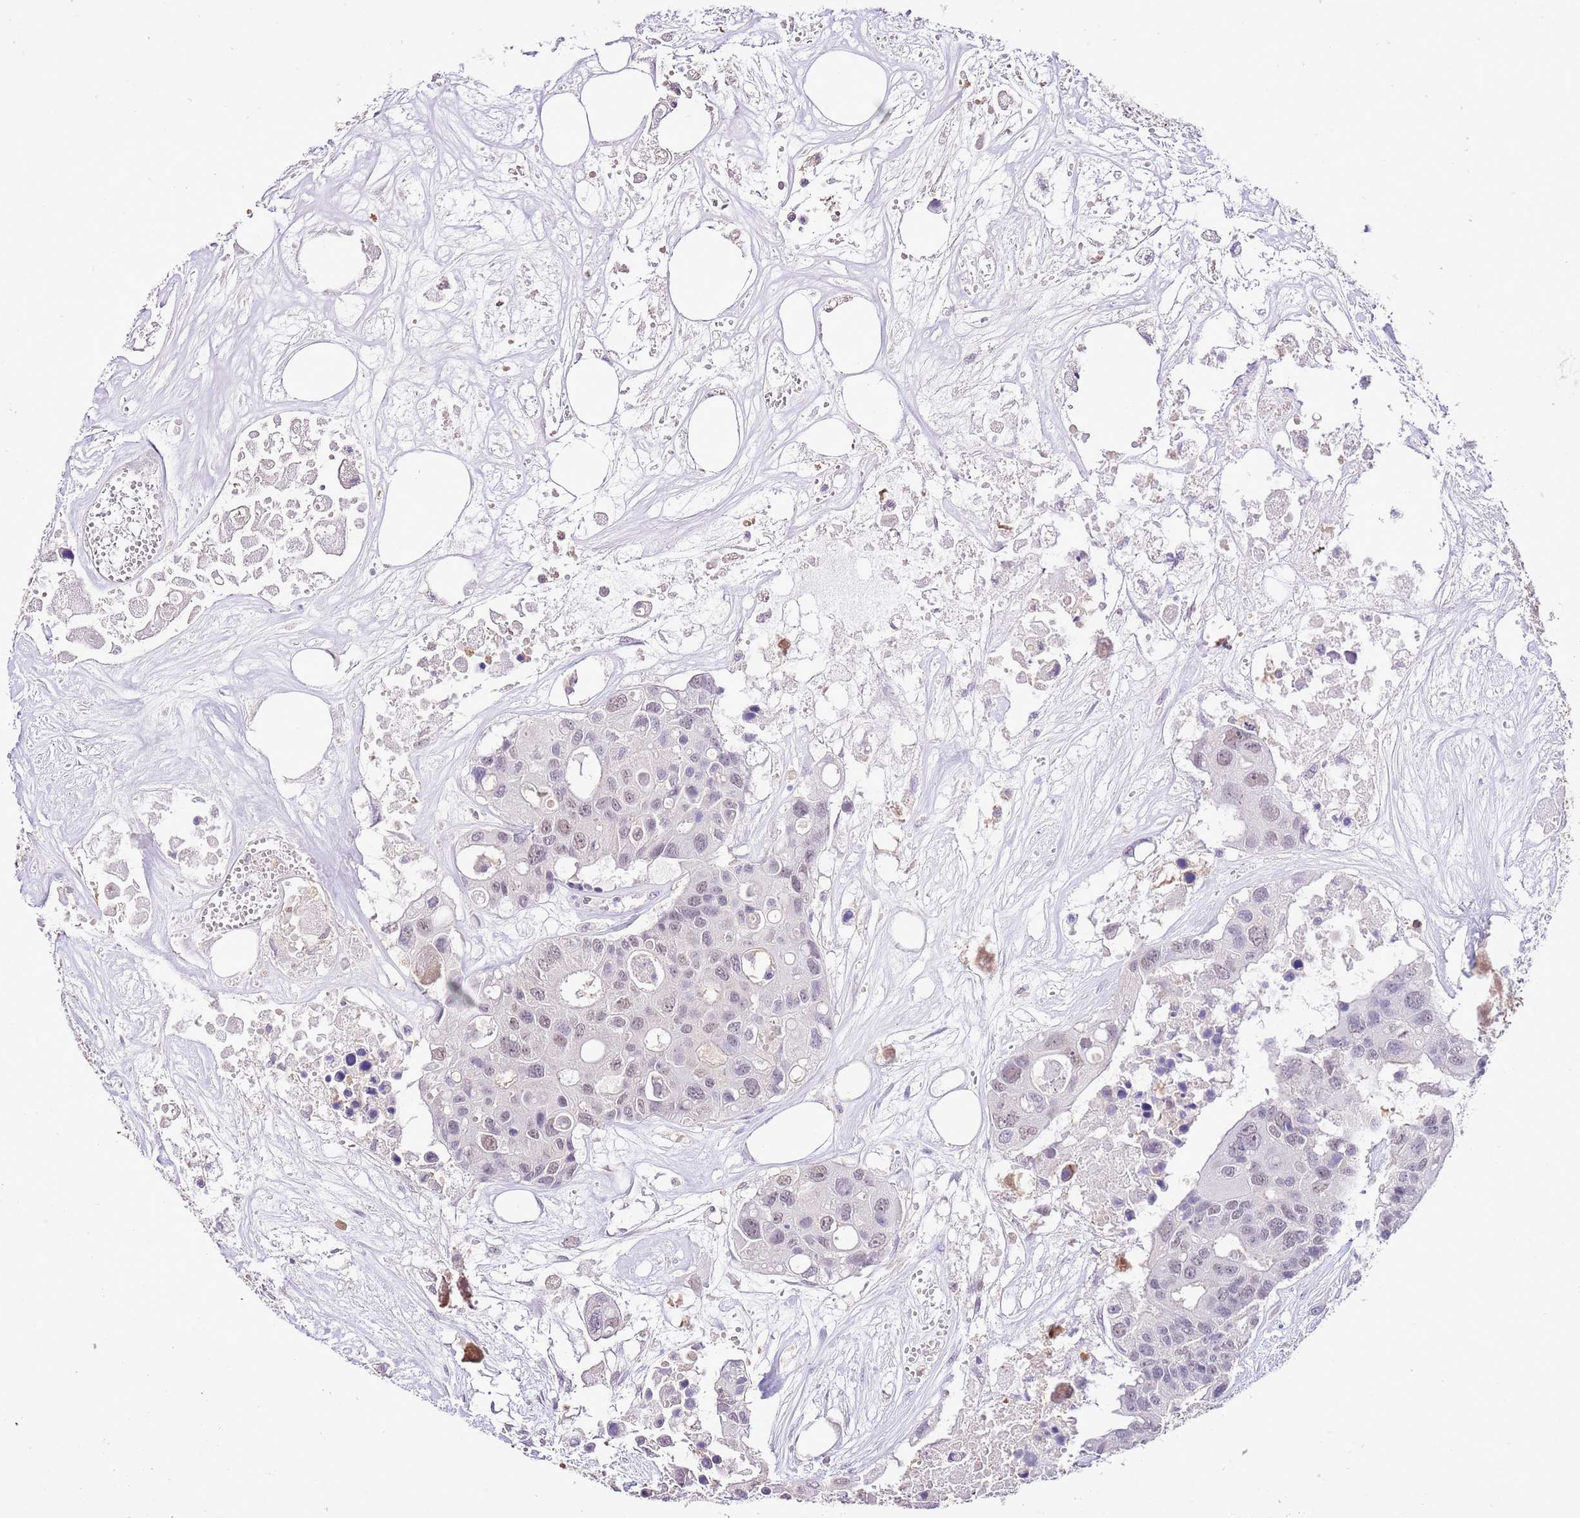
{"staining": {"intensity": "weak", "quantity": ">75%", "location": "nuclear"}, "tissue": "colorectal cancer", "cell_type": "Tumor cells", "image_type": "cancer", "snomed": [{"axis": "morphology", "description": "Adenocarcinoma, NOS"}, {"axis": "topography", "description": "Colon"}], "caption": "A histopathology image showing weak nuclear staining in about >75% of tumor cells in colorectal cancer (adenocarcinoma), as visualized by brown immunohistochemical staining.", "gene": "IZUMO4", "patient": {"sex": "male", "age": 77}}